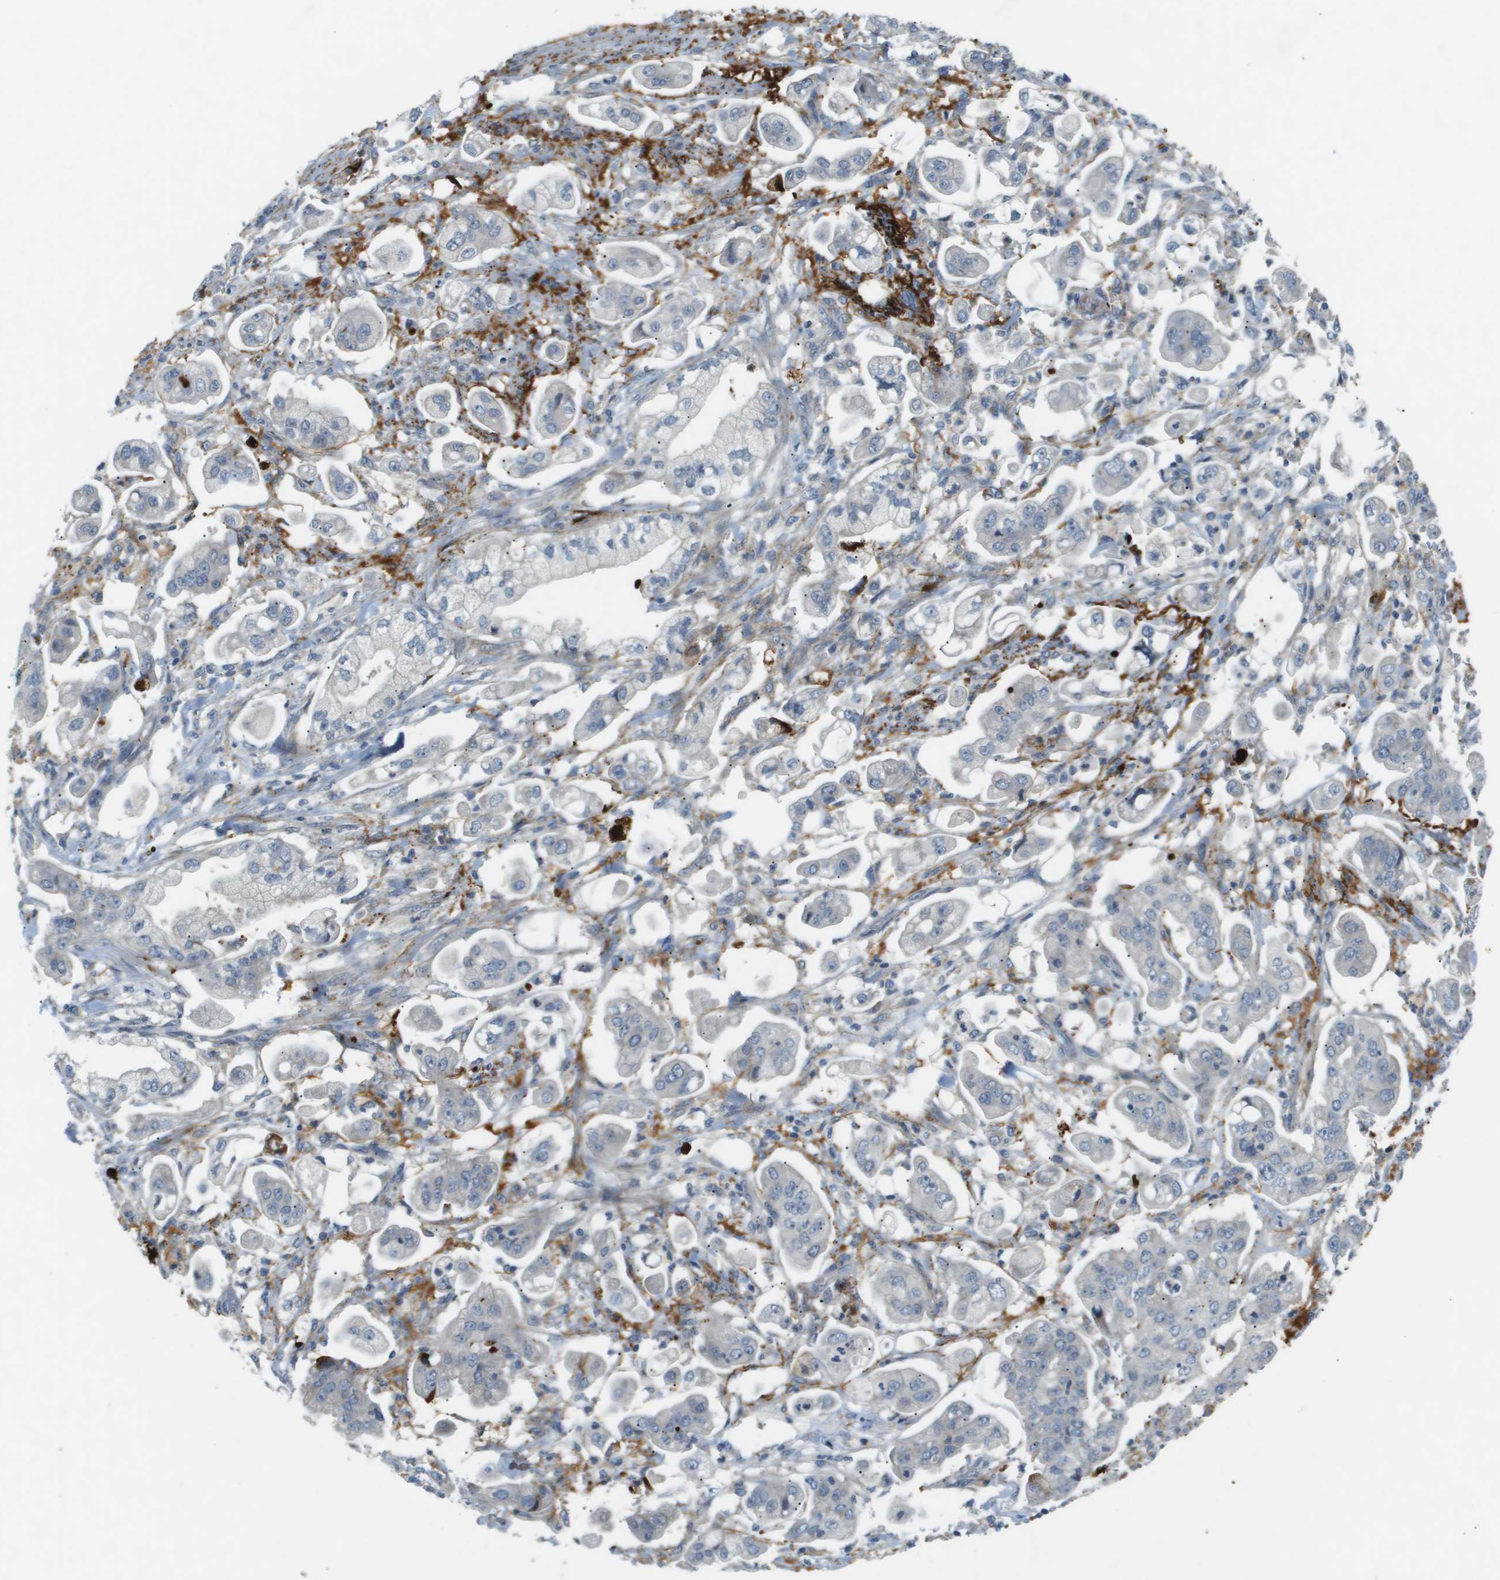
{"staining": {"intensity": "negative", "quantity": "none", "location": "none"}, "tissue": "stomach cancer", "cell_type": "Tumor cells", "image_type": "cancer", "snomed": [{"axis": "morphology", "description": "Adenocarcinoma, NOS"}, {"axis": "topography", "description": "Stomach"}], "caption": "High power microscopy micrograph of an immunohistochemistry (IHC) image of stomach cancer (adenocarcinoma), revealing no significant positivity in tumor cells.", "gene": "VTN", "patient": {"sex": "male", "age": 62}}